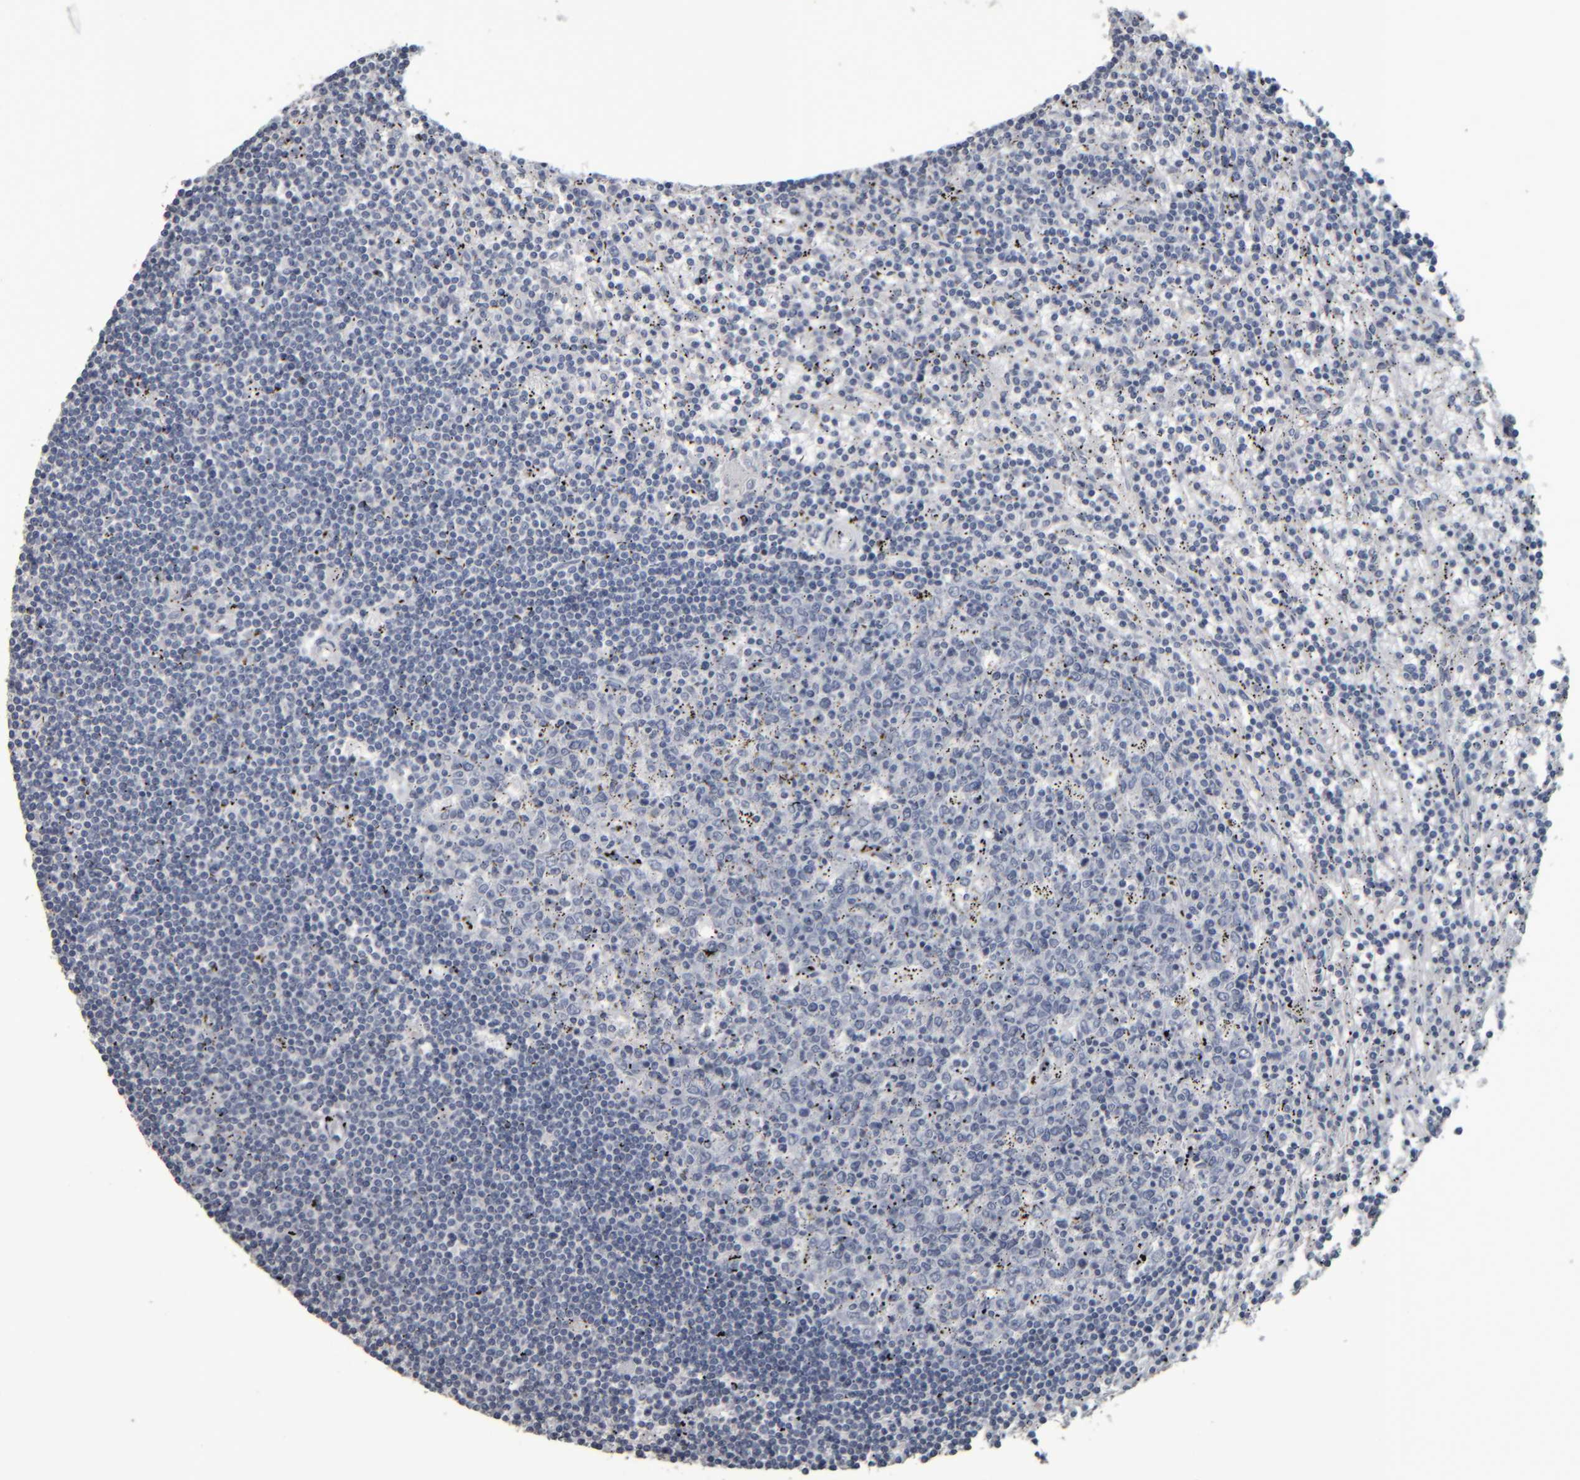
{"staining": {"intensity": "negative", "quantity": "none", "location": "none"}, "tissue": "lymphoma", "cell_type": "Tumor cells", "image_type": "cancer", "snomed": [{"axis": "morphology", "description": "Malignant lymphoma, non-Hodgkin's type, Low grade"}, {"axis": "topography", "description": "Spleen"}], "caption": "Micrograph shows no significant protein staining in tumor cells of lymphoma.", "gene": "CAVIN4", "patient": {"sex": "male", "age": 76}}